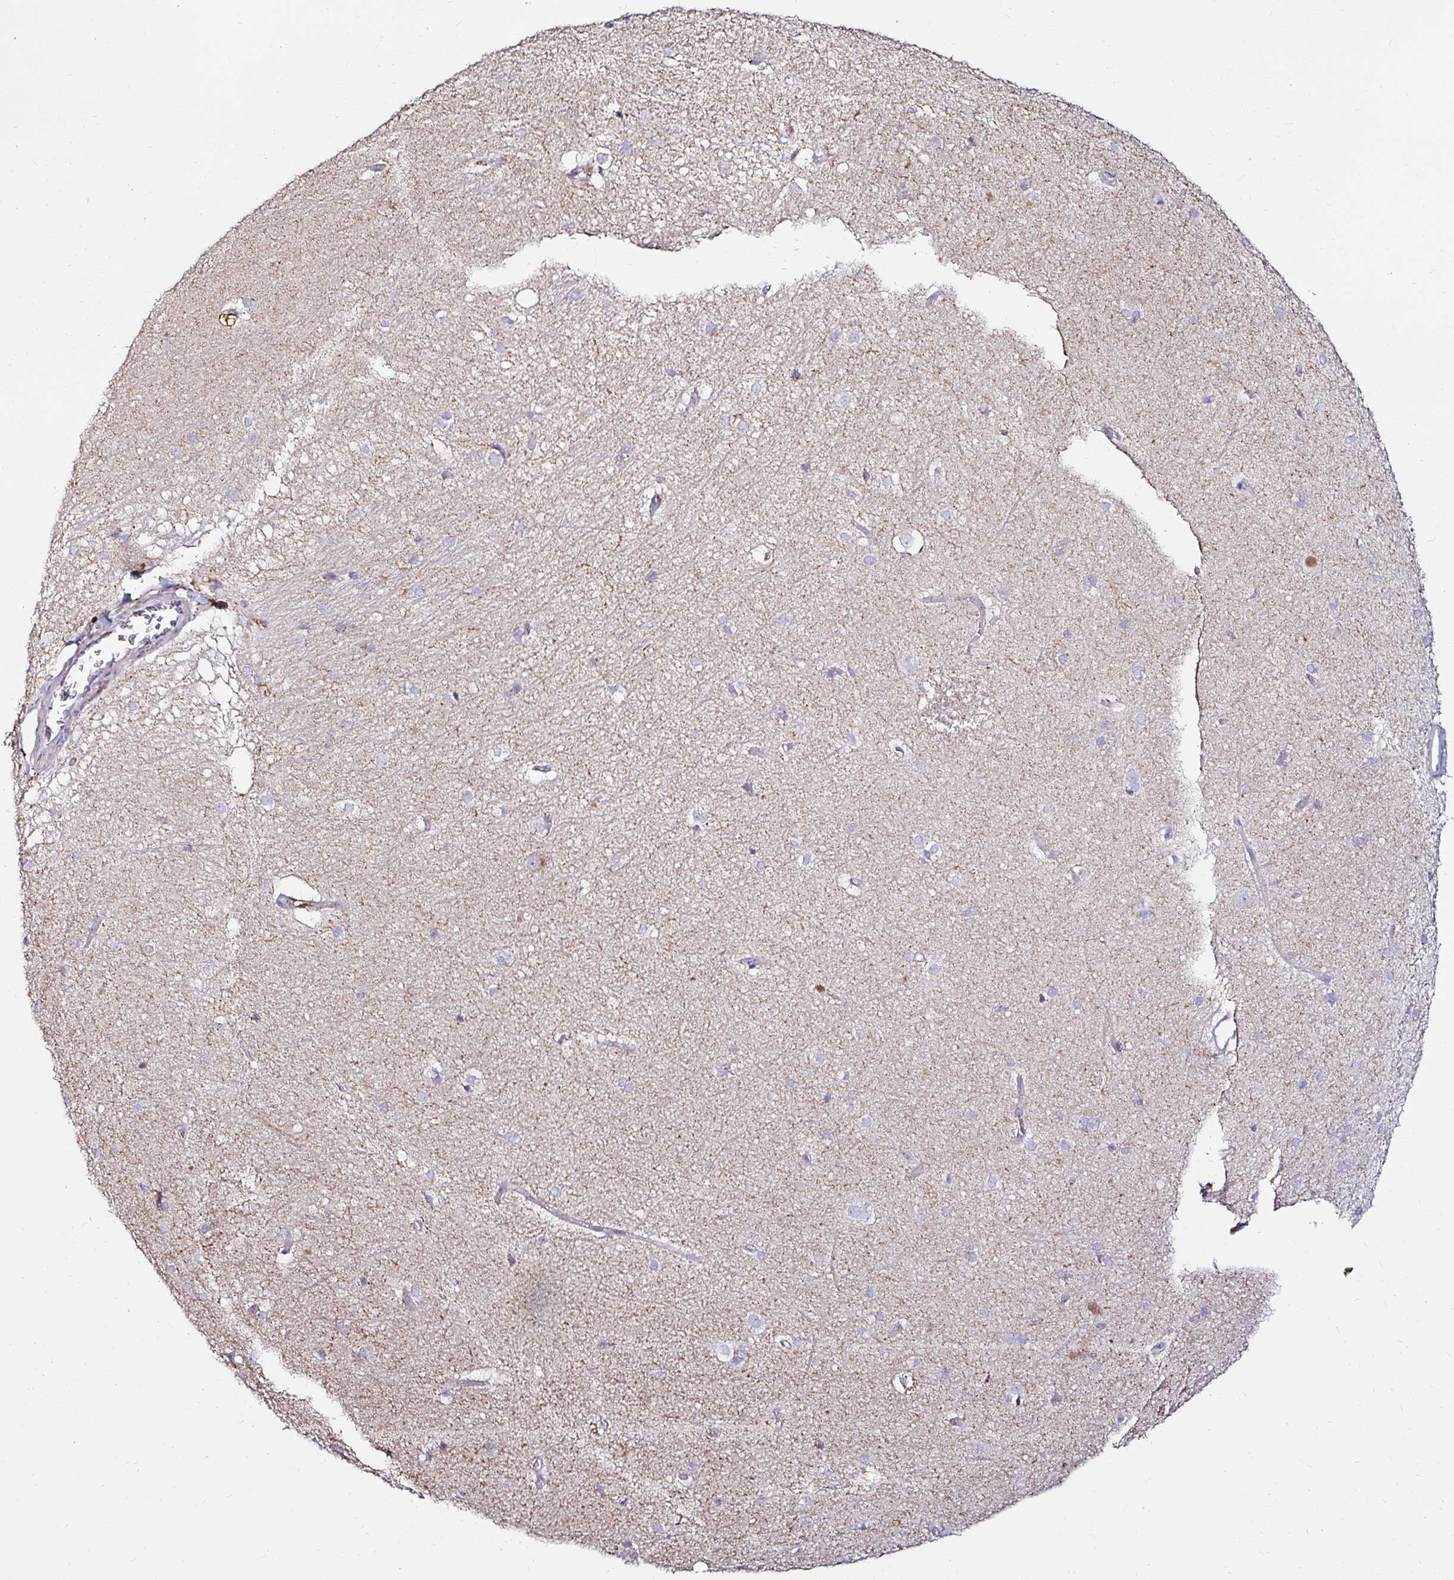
{"staining": {"intensity": "negative", "quantity": "none", "location": "none"}, "tissue": "hippocampus", "cell_type": "Glial cells", "image_type": "normal", "snomed": [{"axis": "morphology", "description": "Normal tissue, NOS"}, {"axis": "topography", "description": "Cerebral cortex"}, {"axis": "topography", "description": "Hippocampus"}], "caption": "IHC of benign hippocampus demonstrates no staining in glial cells.", "gene": "GALNS", "patient": {"sex": "female", "age": 19}}